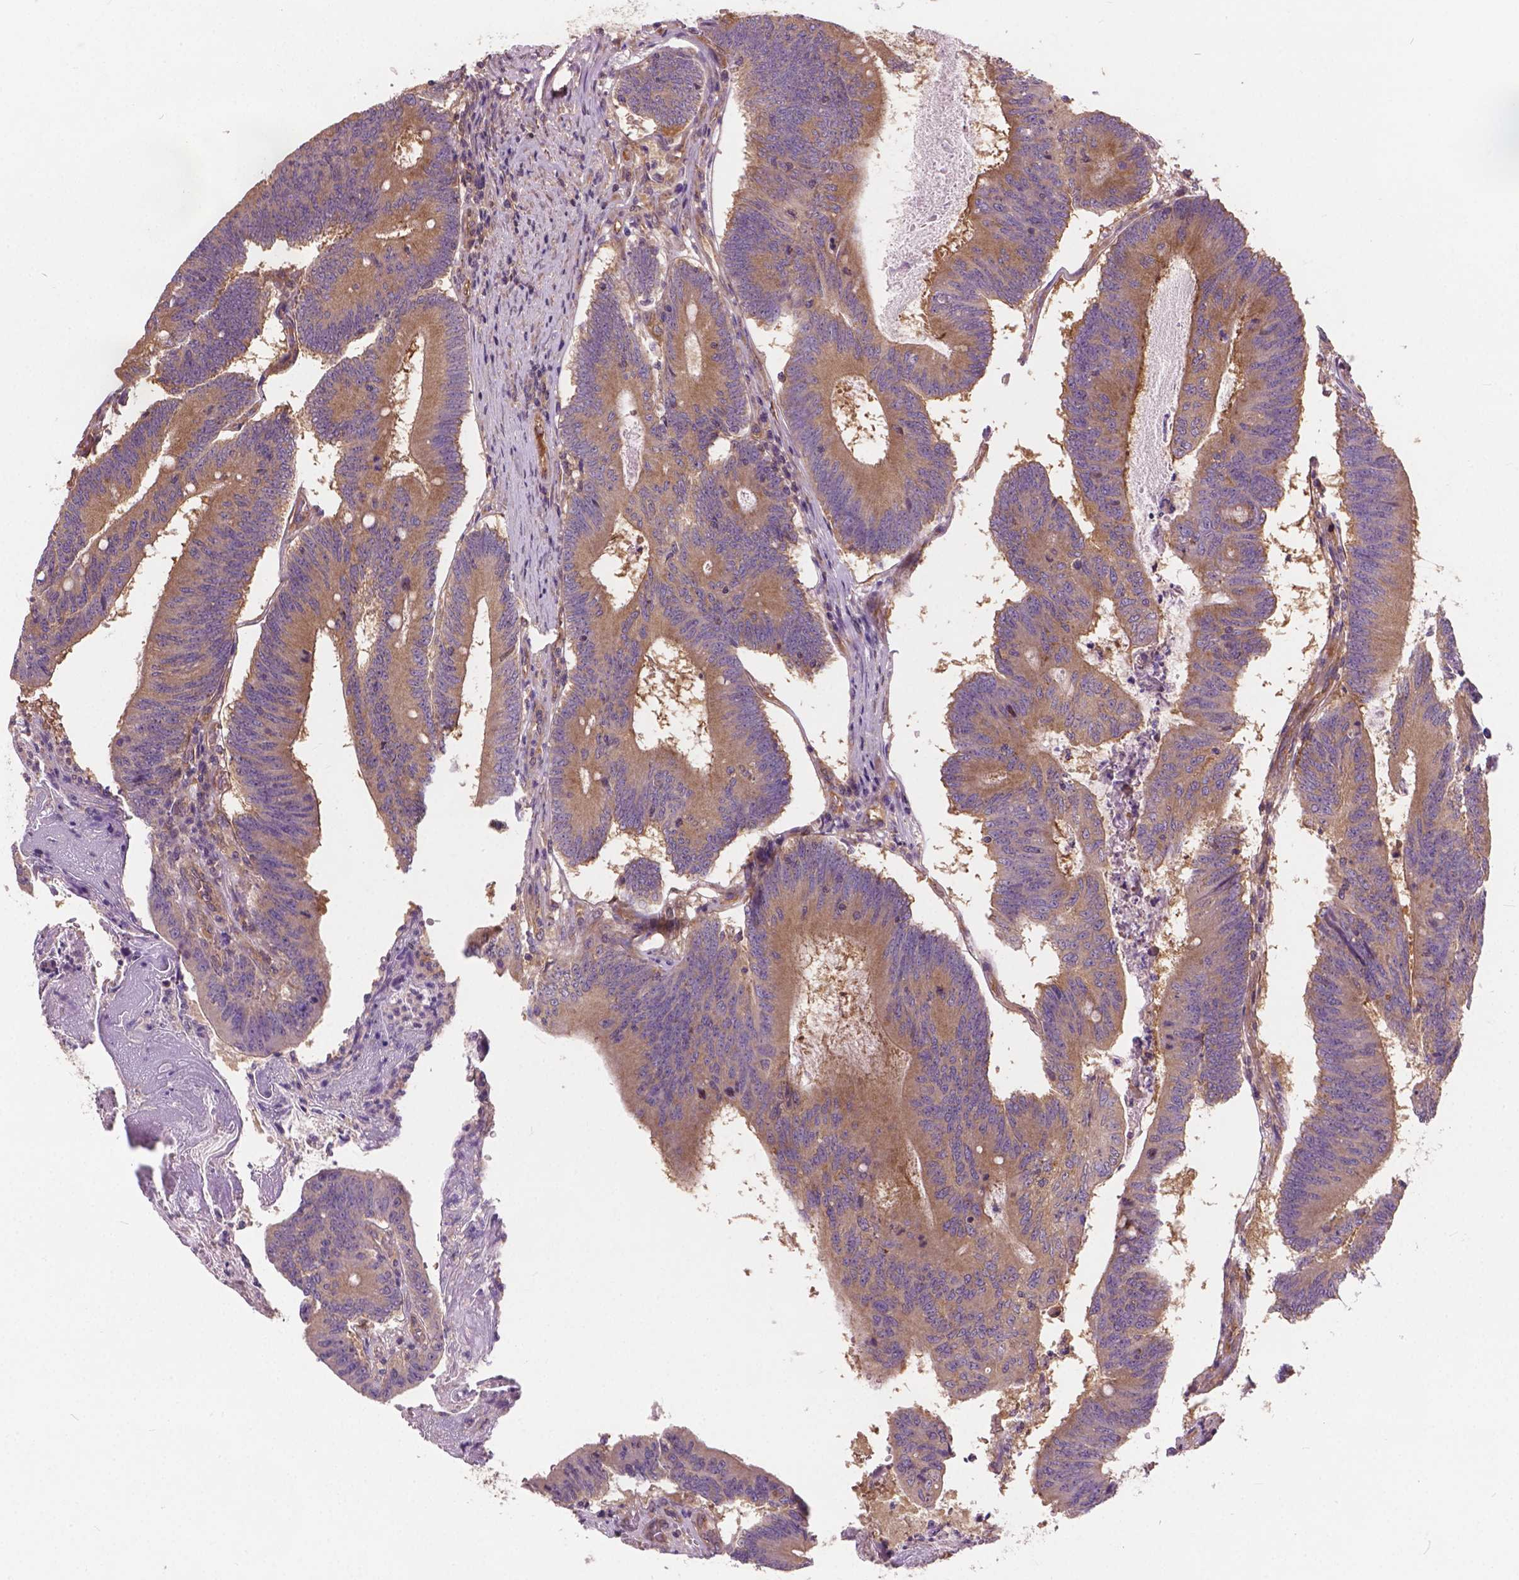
{"staining": {"intensity": "moderate", "quantity": ">75%", "location": "cytoplasmic/membranous"}, "tissue": "colorectal cancer", "cell_type": "Tumor cells", "image_type": "cancer", "snomed": [{"axis": "morphology", "description": "Adenocarcinoma, NOS"}, {"axis": "topography", "description": "Colon"}], "caption": "Moderate cytoplasmic/membranous positivity is appreciated in approximately >75% of tumor cells in adenocarcinoma (colorectal).", "gene": "MZT1", "patient": {"sex": "female", "age": 70}}